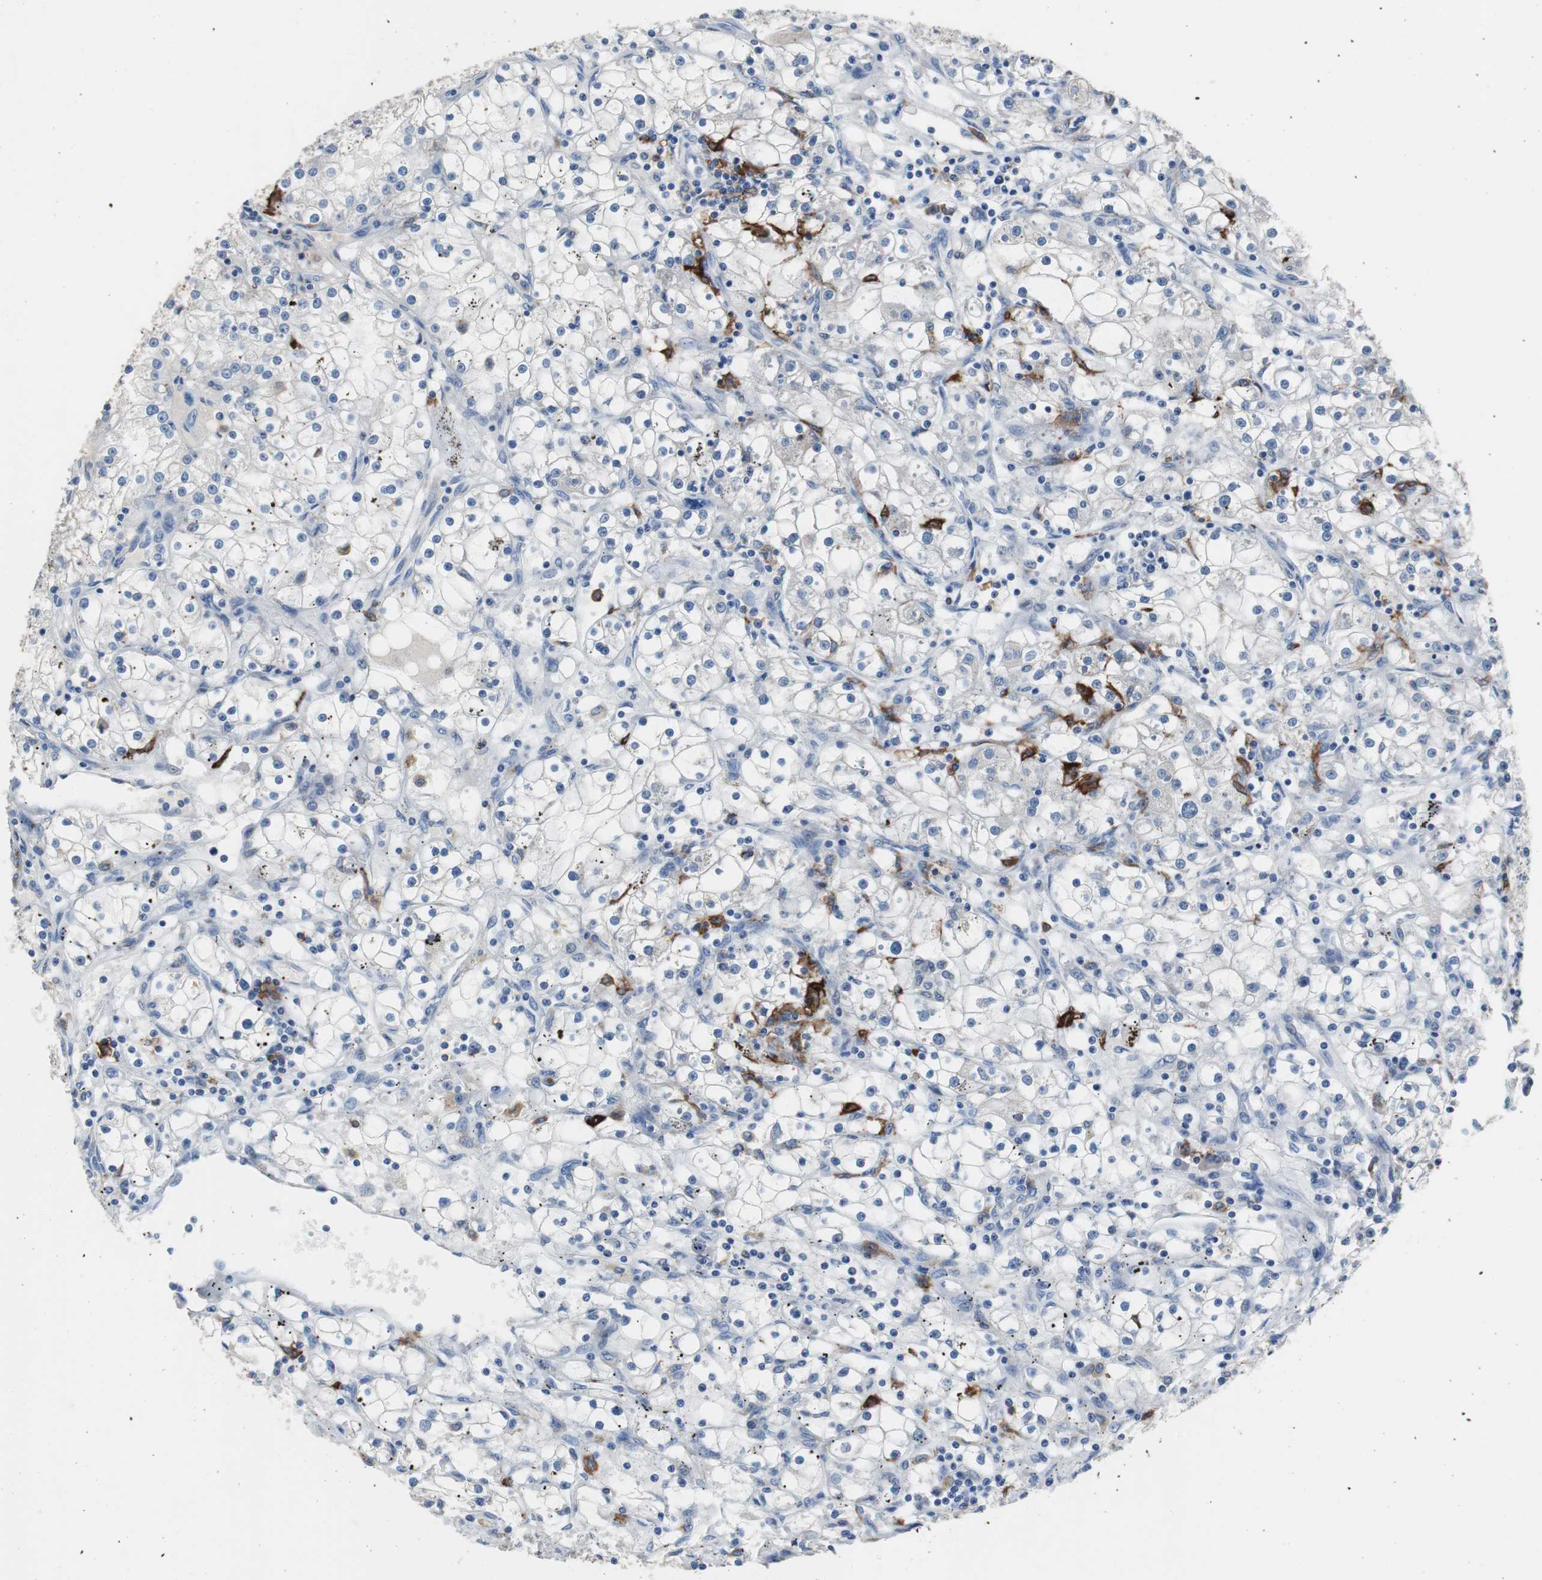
{"staining": {"intensity": "negative", "quantity": "none", "location": "none"}, "tissue": "renal cancer", "cell_type": "Tumor cells", "image_type": "cancer", "snomed": [{"axis": "morphology", "description": "Adenocarcinoma, NOS"}, {"axis": "topography", "description": "Kidney"}], "caption": "Renal cancer was stained to show a protein in brown. There is no significant expression in tumor cells. The staining is performed using DAB (3,3'-diaminobenzidine) brown chromogen with nuclei counter-stained in using hematoxylin.", "gene": "FCGR2B", "patient": {"sex": "male", "age": 56}}